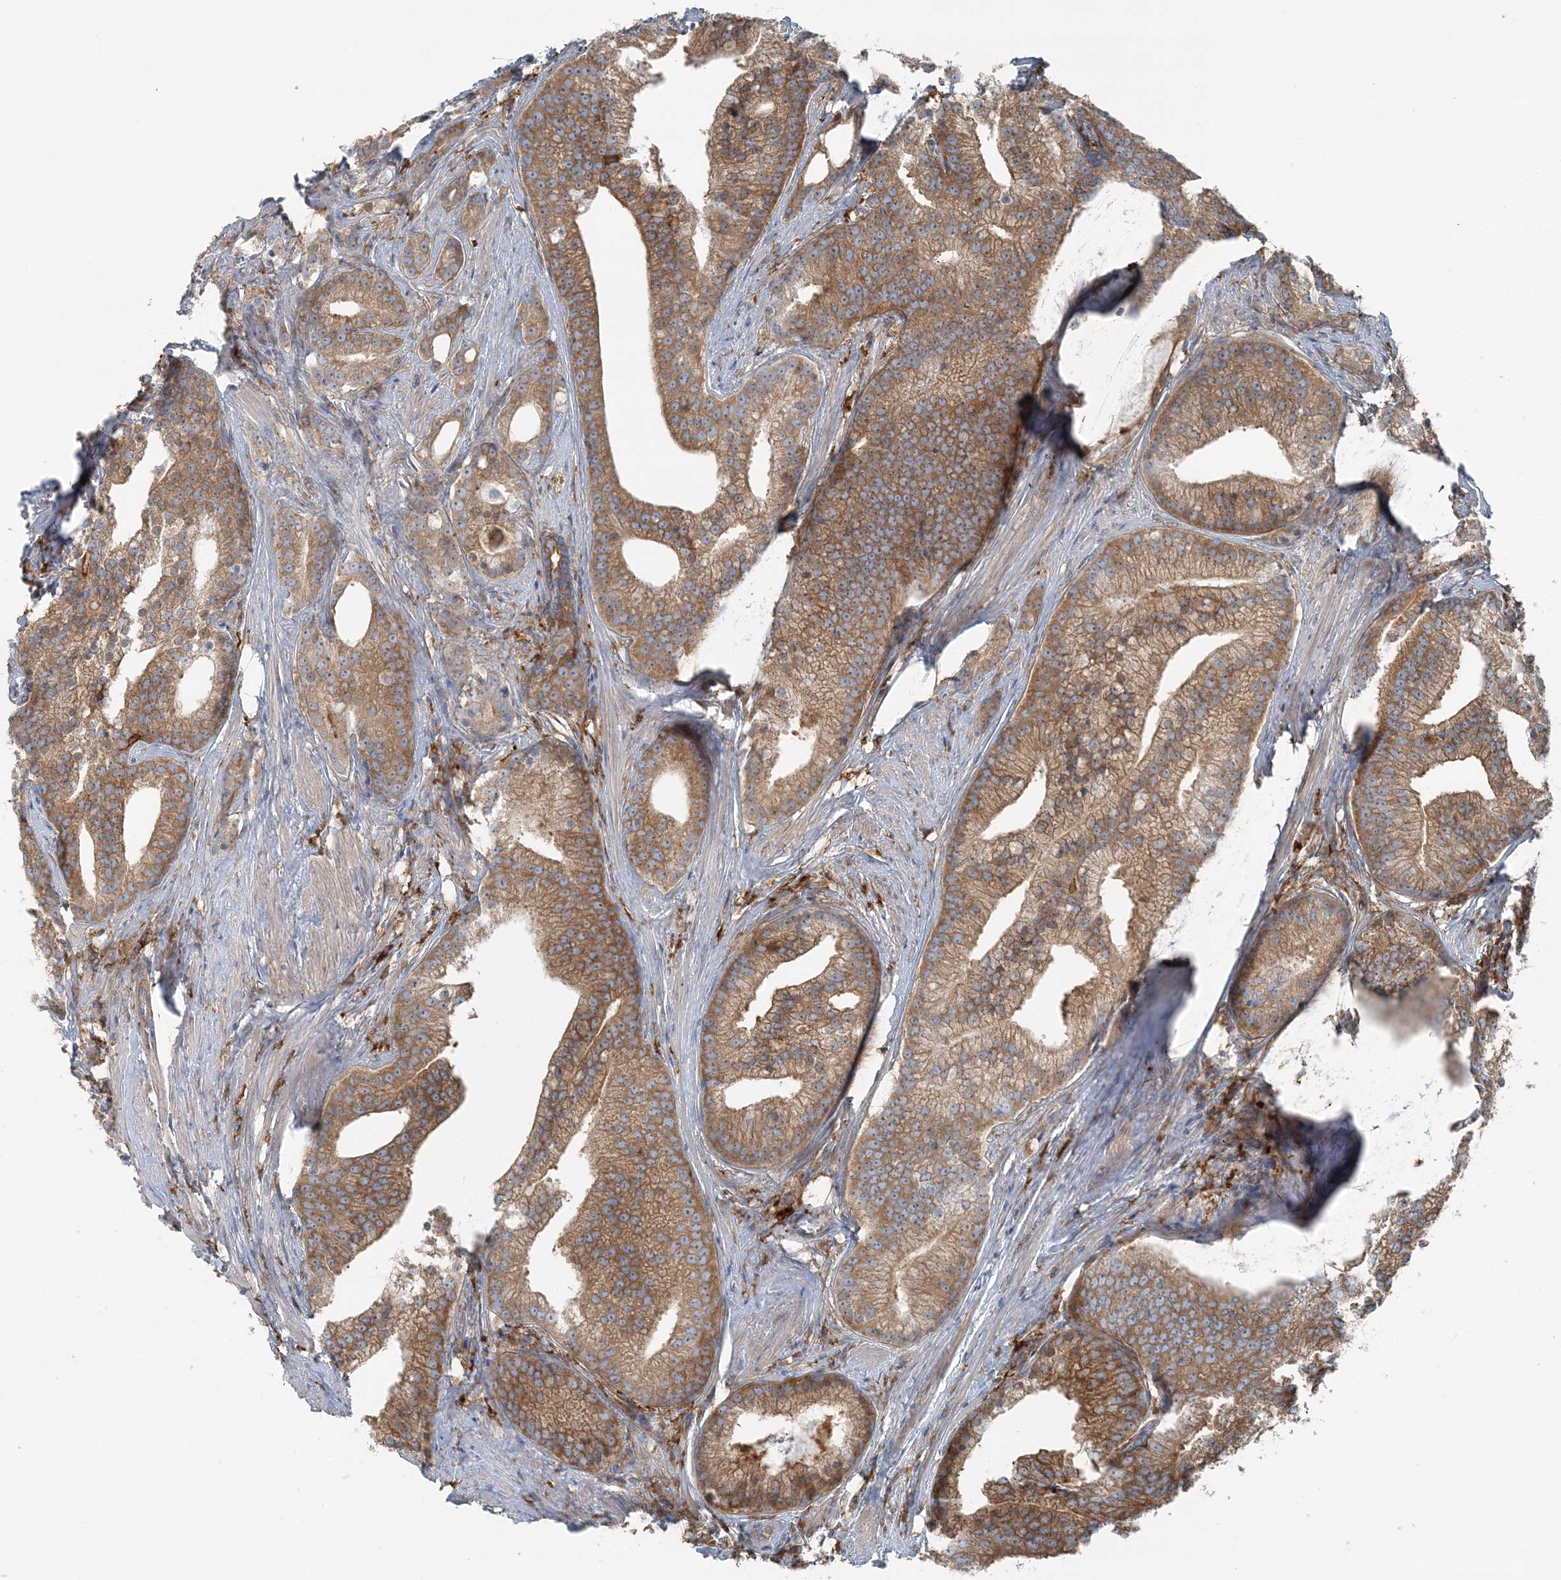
{"staining": {"intensity": "moderate", "quantity": ">75%", "location": "cytoplasmic/membranous"}, "tissue": "prostate cancer", "cell_type": "Tumor cells", "image_type": "cancer", "snomed": [{"axis": "morphology", "description": "Adenocarcinoma, Low grade"}, {"axis": "topography", "description": "Prostate"}], "caption": "Protein analysis of prostate cancer (adenocarcinoma (low-grade)) tissue exhibits moderate cytoplasmic/membranous expression in approximately >75% of tumor cells.", "gene": "SNX2", "patient": {"sex": "male", "age": 71}}